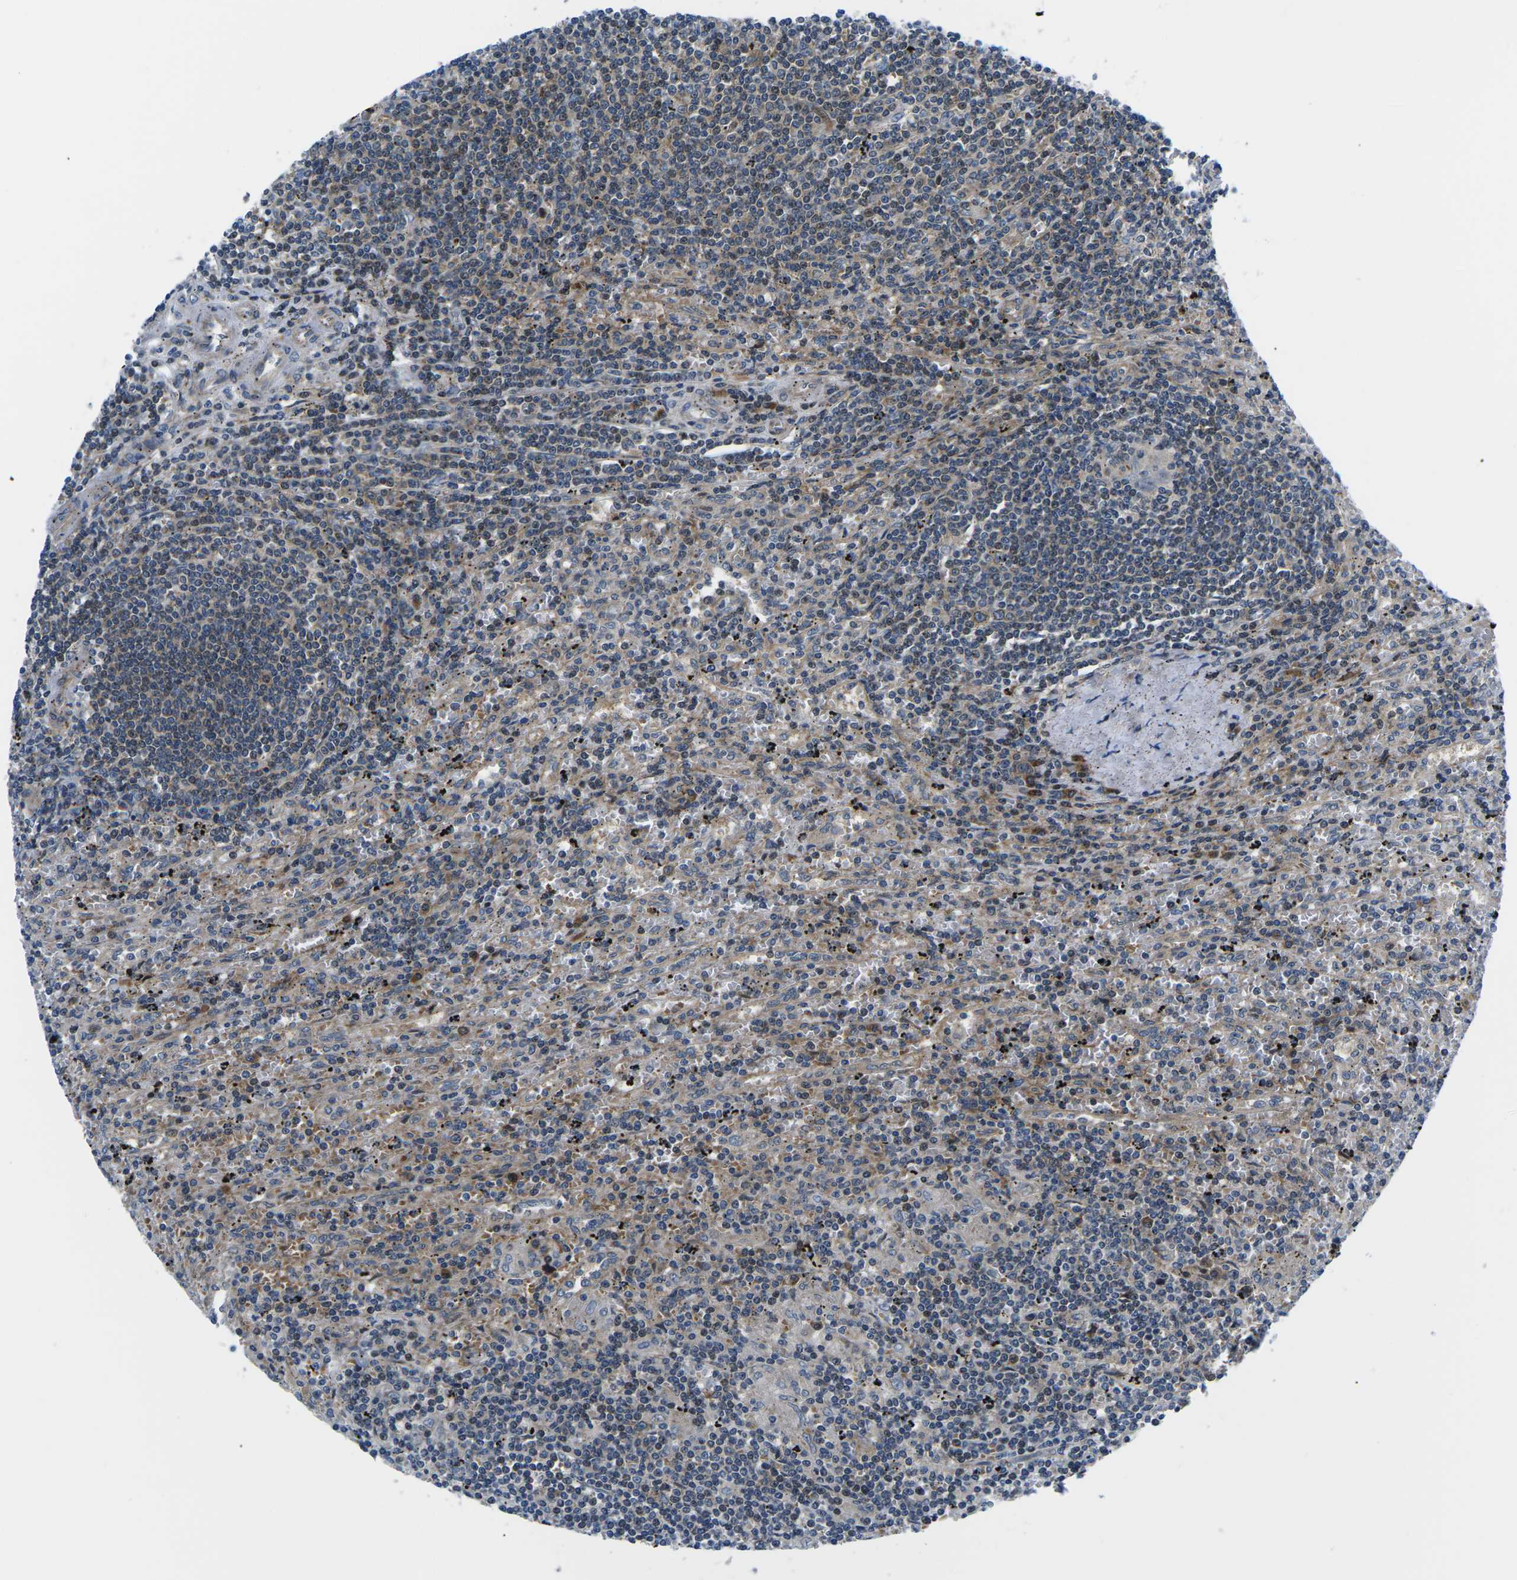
{"staining": {"intensity": "weak", "quantity": "25%-75%", "location": "nuclear"}, "tissue": "lymphoma", "cell_type": "Tumor cells", "image_type": "cancer", "snomed": [{"axis": "morphology", "description": "Malignant lymphoma, non-Hodgkin's type, Low grade"}, {"axis": "topography", "description": "Spleen"}], "caption": "Human lymphoma stained for a protein (brown) demonstrates weak nuclear positive positivity in about 25%-75% of tumor cells.", "gene": "EIF4E", "patient": {"sex": "male", "age": 76}}